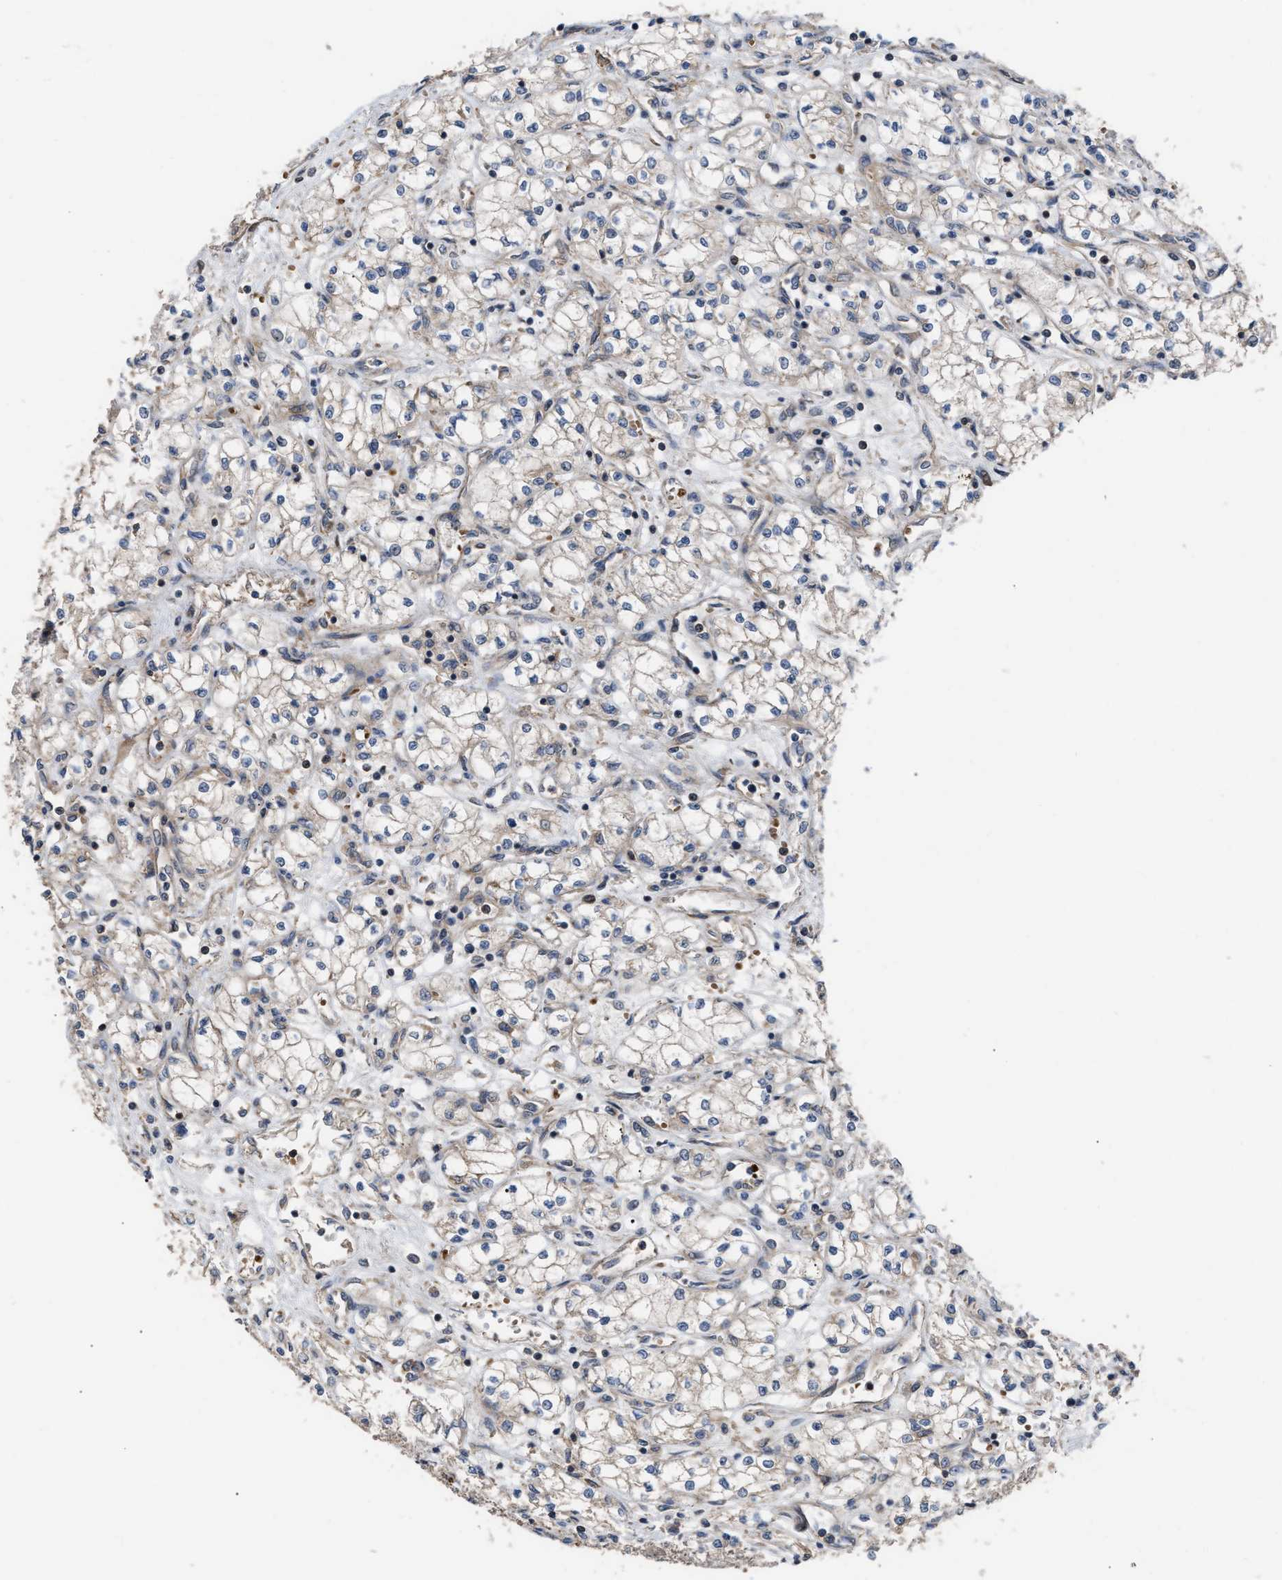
{"staining": {"intensity": "negative", "quantity": "none", "location": "none"}, "tissue": "renal cancer", "cell_type": "Tumor cells", "image_type": "cancer", "snomed": [{"axis": "morphology", "description": "Normal tissue, NOS"}, {"axis": "morphology", "description": "Adenocarcinoma, NOS"}, {"axis": "topography", "description": "Kidney"}], "caption": "Renal cancer (adenocarcinoma) stained for a protein using immunohistochemistry (IHC) demonstrates no staining tumor cells.", "gene": "STAU1", "patient": {"sex": "male", "age": 59}}